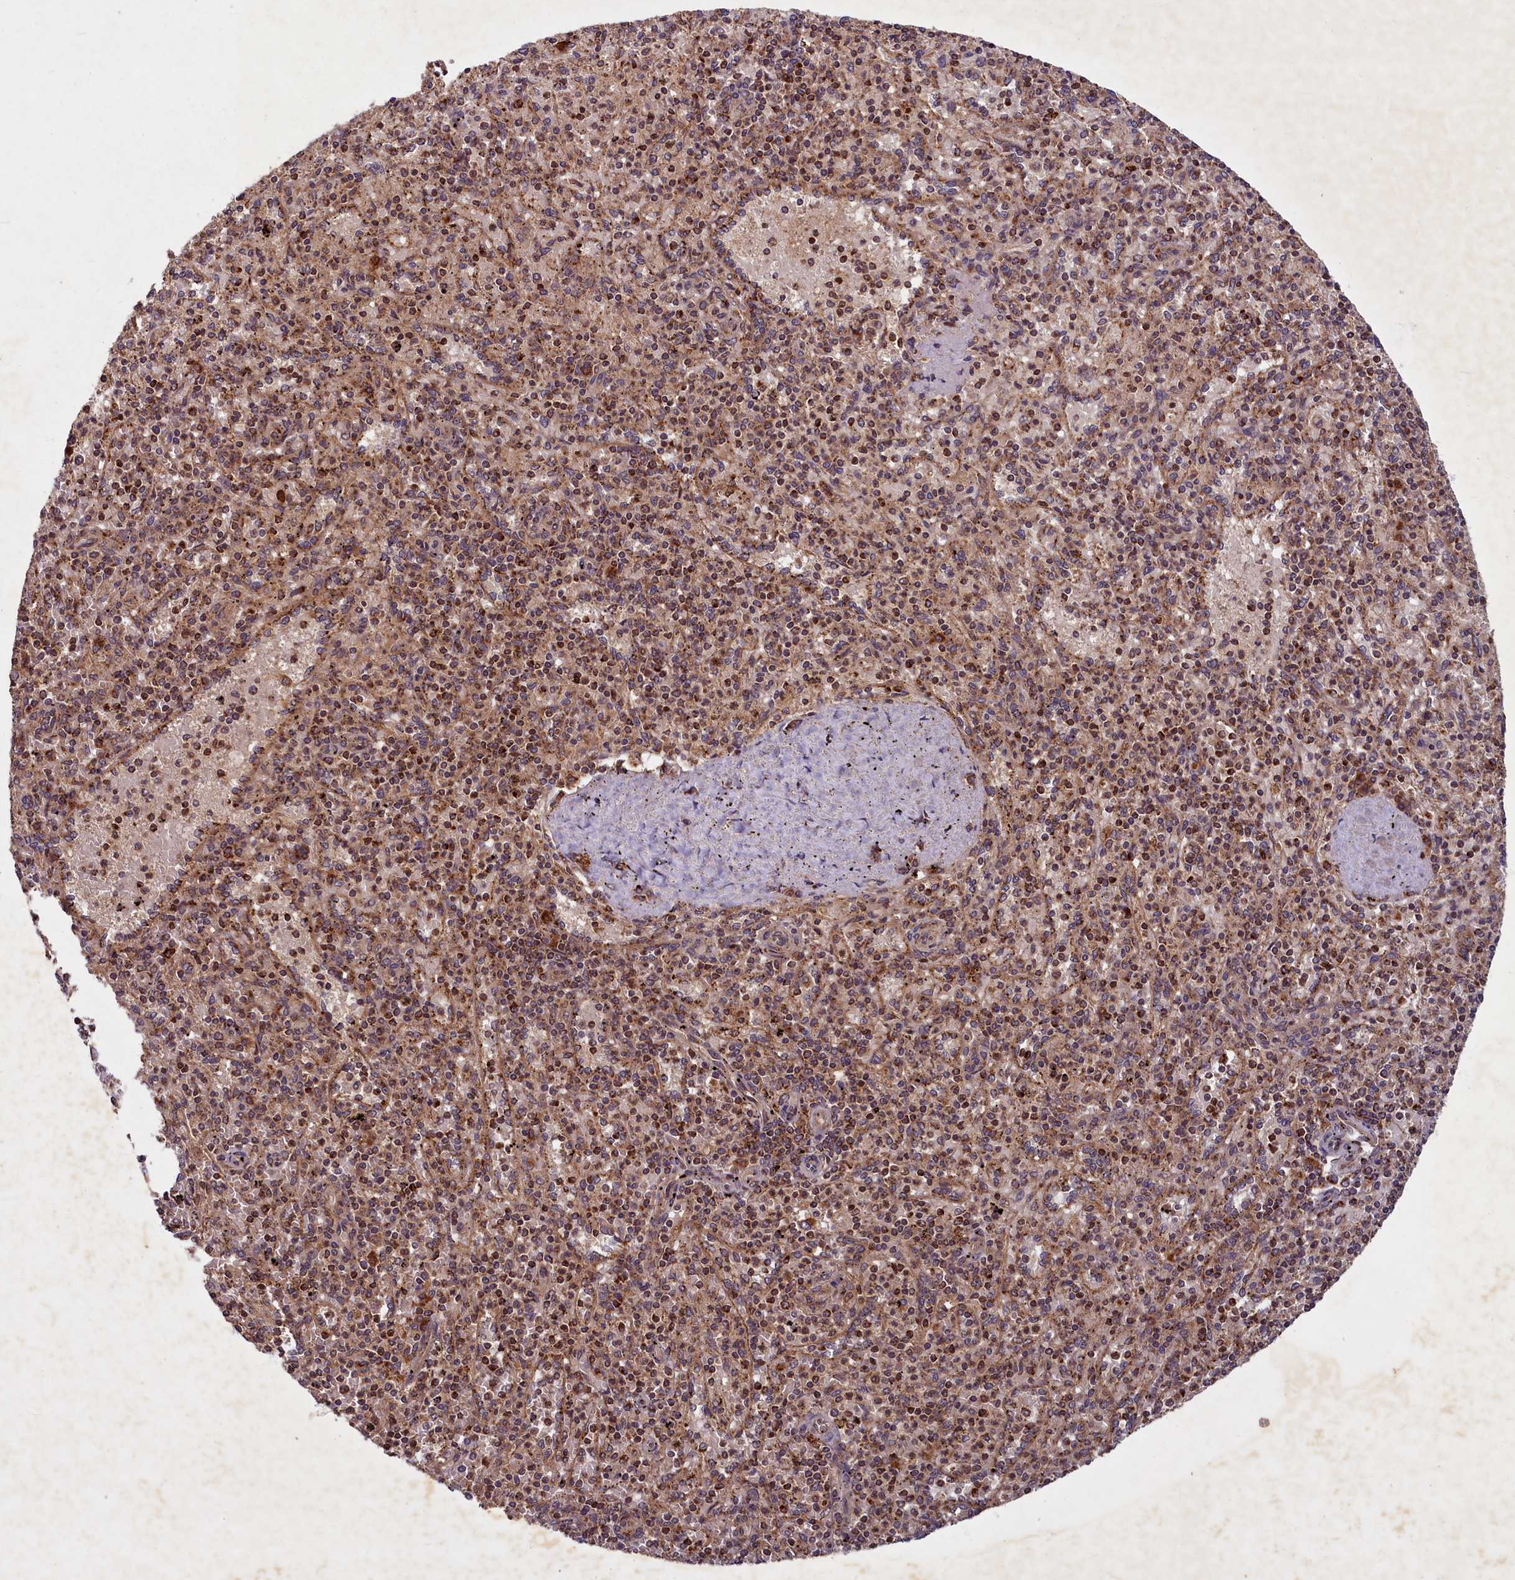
{"staining": {"intensity": "moderate", "quantity": "25%-75%", "location": "cytoplasmic/membranous"}, "tissue": "spleen", "cell_type": "Cells in red pulp", "image_type": "normal", "snomed": [{"axis": "morphology", "description": "Normal tissue, NOS"}, {"axis": "topography", "description": "Spleen"}], "caption": "This photomicrograph reveals immunohistochemistry staining of unremarkable human spleen, with medium moderate cytoplasmic/membranous positivity in approximately 25%-75% of cells in red pulp.", "gene": "SLC11A2", "patient": {"sex": "male", "age": 82}}